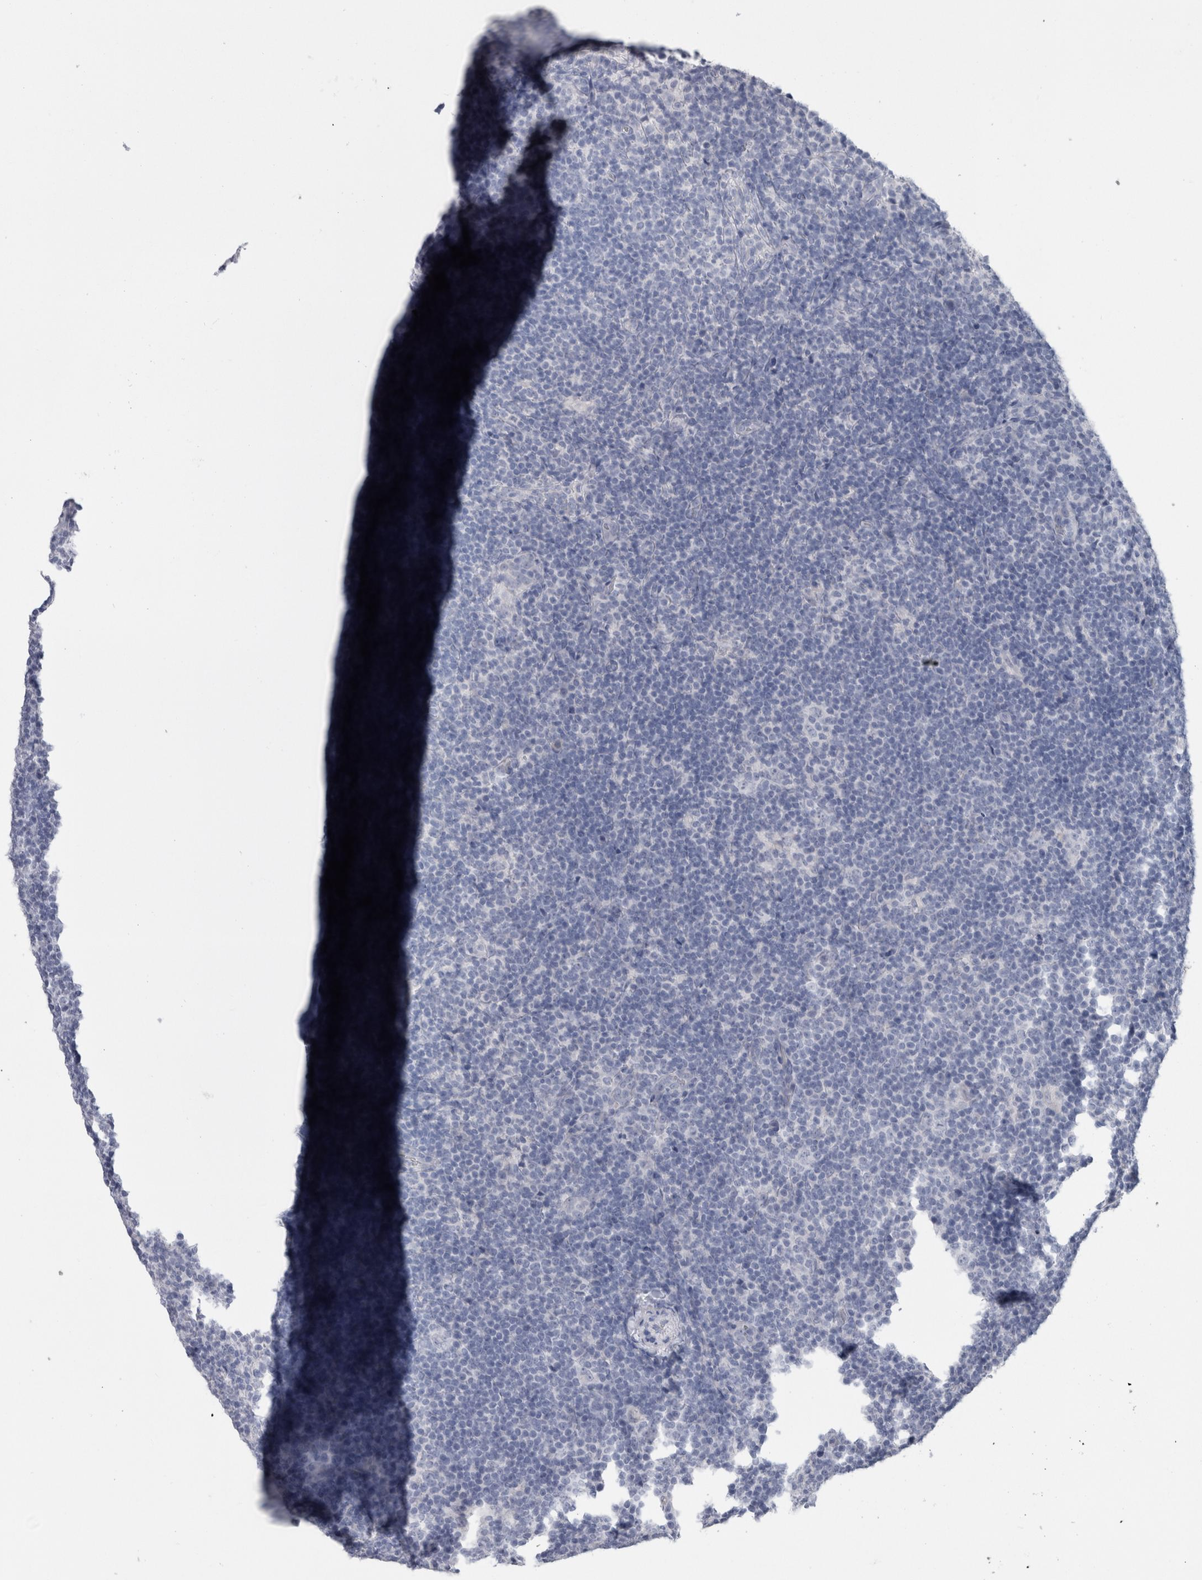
{"staining": {"intensity": "negative", "quantity": "none", "location": "none"}, "tissue": "lymphoma", "cell_type": "Tumor cells", "image_type": "cancer", "snomed": [{"axis": "morphology", "description": "Hodgkin's disease, NOS"}, {"axis": "topography", "description": "Lymph node"}], "caption": "An IHC photomicrograph of lymphoma is shown. There is no staining in tumor cells of lymphoma.", "gene": "MSMB", "patient": {"sex": "female", "age": 57}}